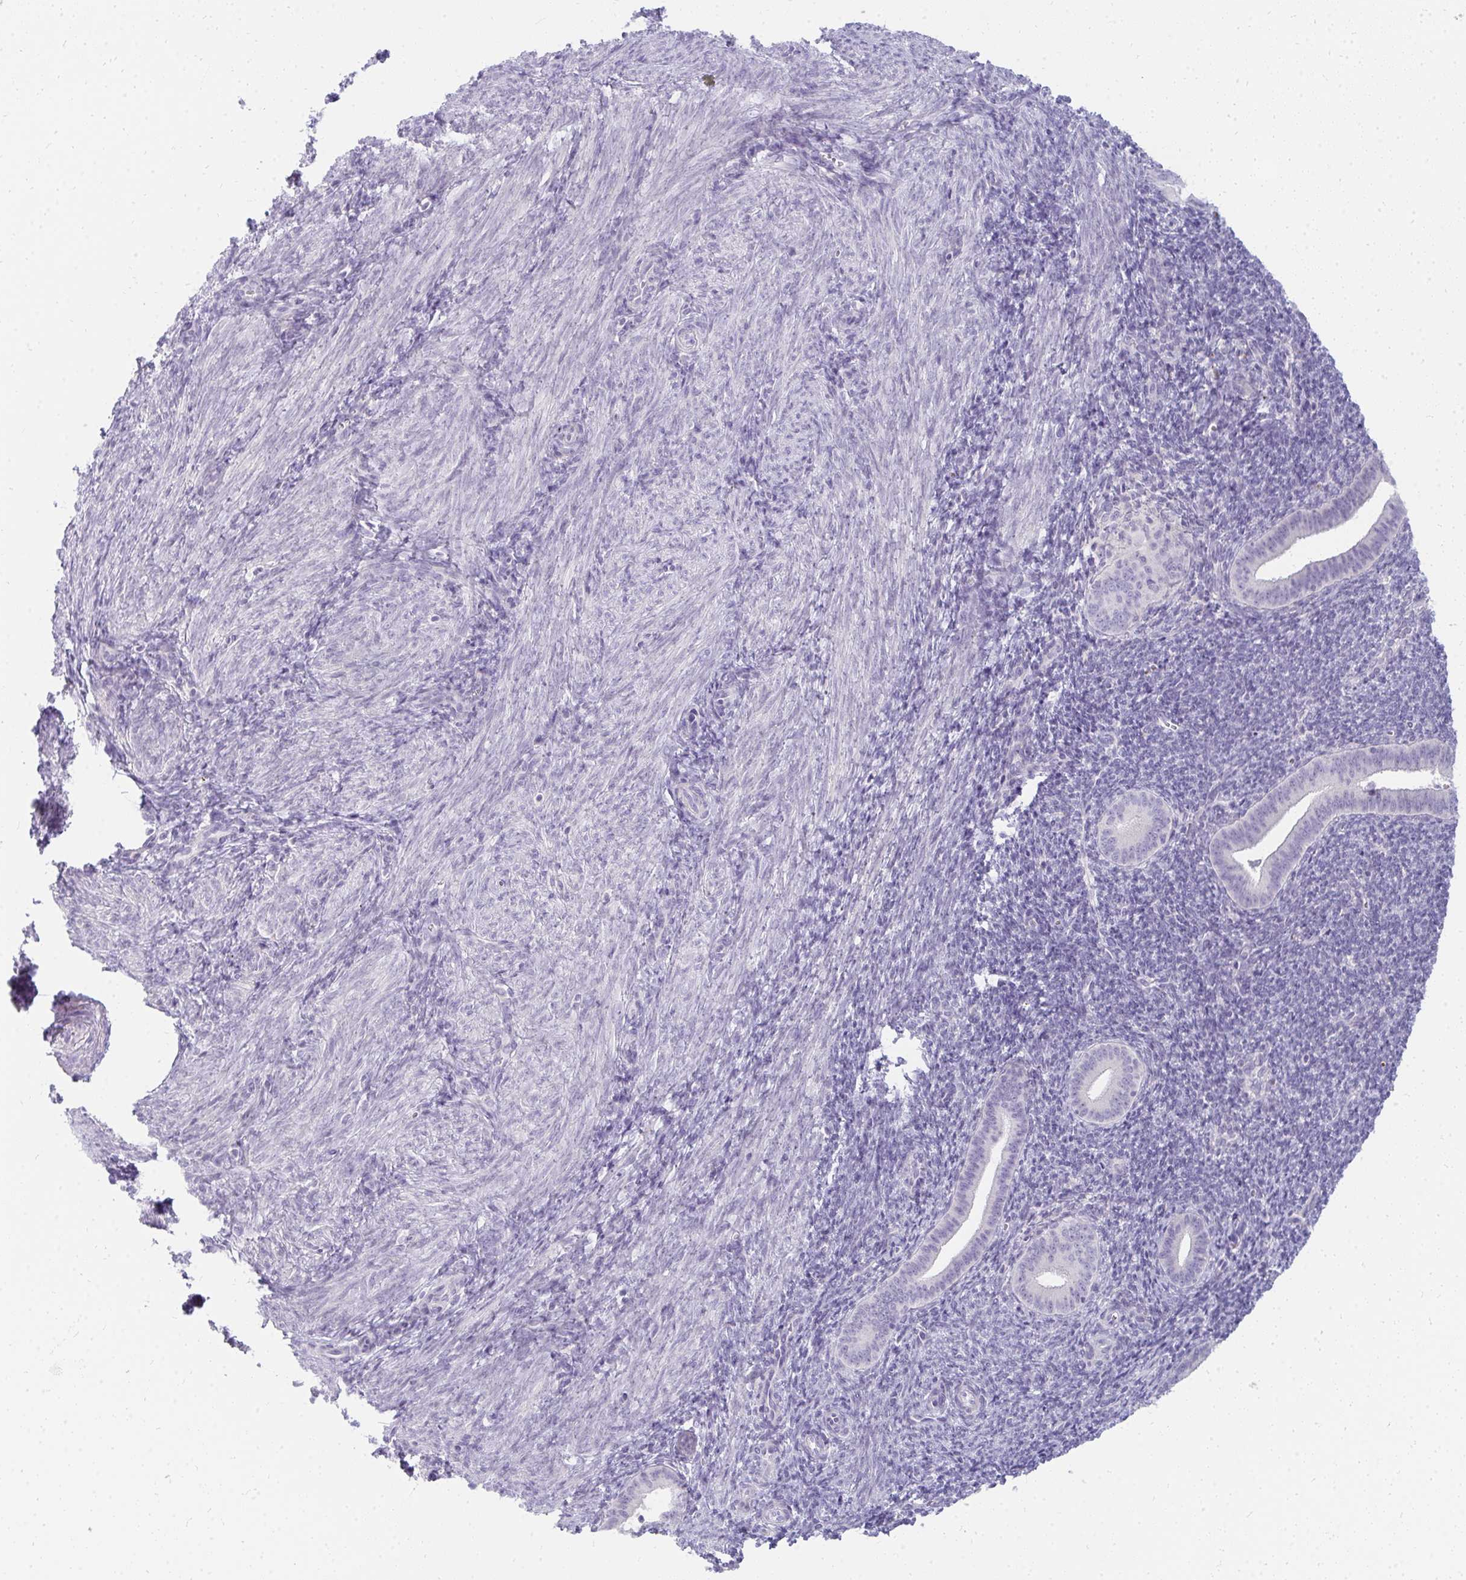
{"staining": {"intensity": "negative", "quantity": "none", "location": "none"}, "tissue": "endometrium", "cell_type": "Cells in endometrial stroma", "image_type": "normal", "snomed": [{"axis": "morphology", "description": "Normal tissue, NOS"}, {"axis": "topography", "description": "Endometrium"}], "caption": "High power microscopy photomicrograph of an immunohistochemistry photomicrograph of benign endometrium, revealing no significant positivity in cells in endometrial stroma. (Stains: DAB (3,3'-diaminobenzidine) immunohistochemistry (IHC) with hematoxylin counter stain, Microscopy: brightfield microscopy at high magnification).", "gene": "PPP1R3G", "patient": {"sex": "female", "age": 25}}